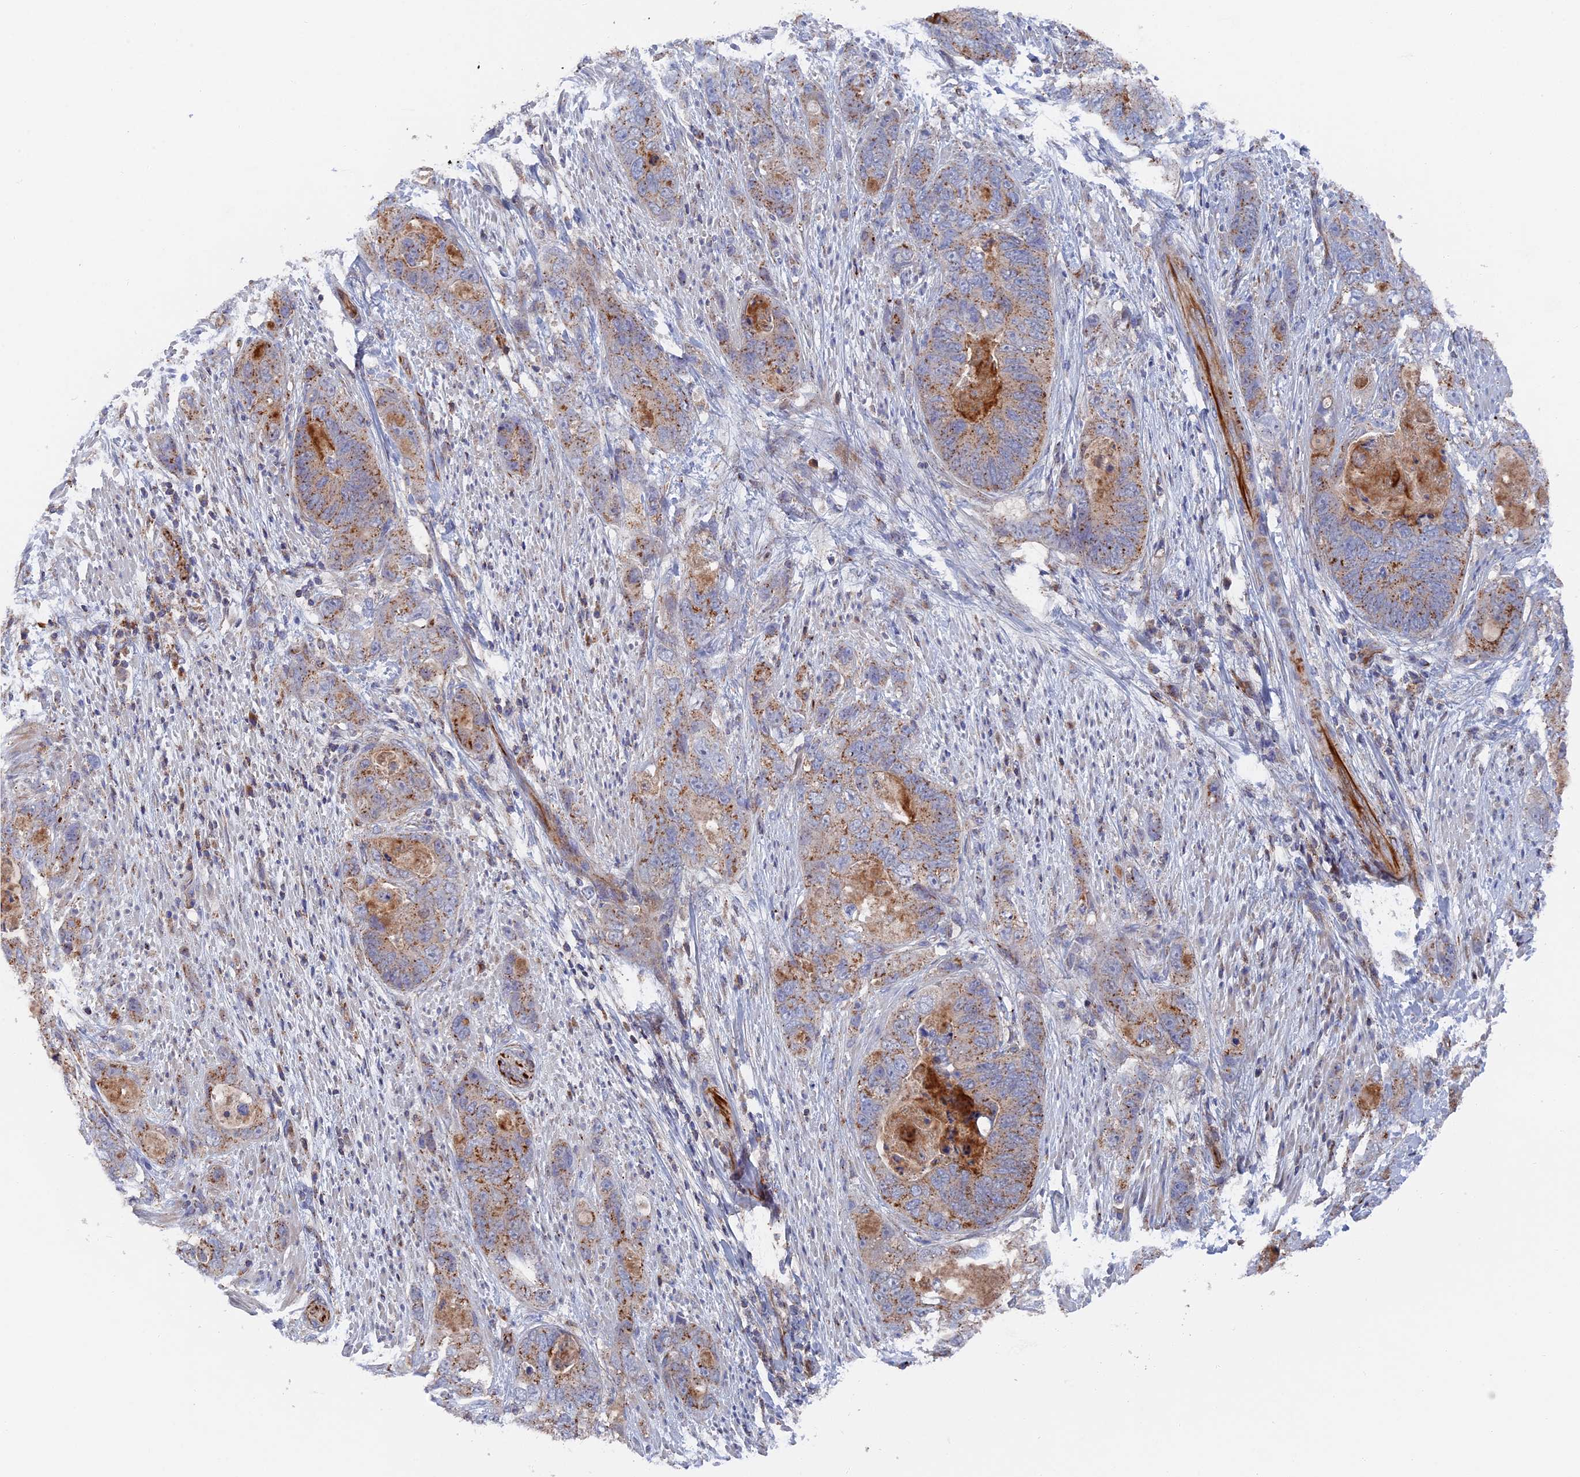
{"staining": {"intensity": "moderate", "quantity": "25%-75%", "location": "cytoplasmic/membranous"}, "tissue": "stomach cancer", "cell_type": "Tumor cells", "image_type": "cancer", "snomed": [{"axis": "morphology", "description": "Adenocarcinoma, NOS"}, {"axis": "topography", "description": "Stomach"}], "caption": "Stomach cancer tissue displays moderate cytoplasmic/membranous positivity in approximately 25%-75% of tumor cells (Brightfield microscopy of DAB IHC at high magnification).", "gene": "SMG9", "patient": {"sex": "female", "age": 89}}